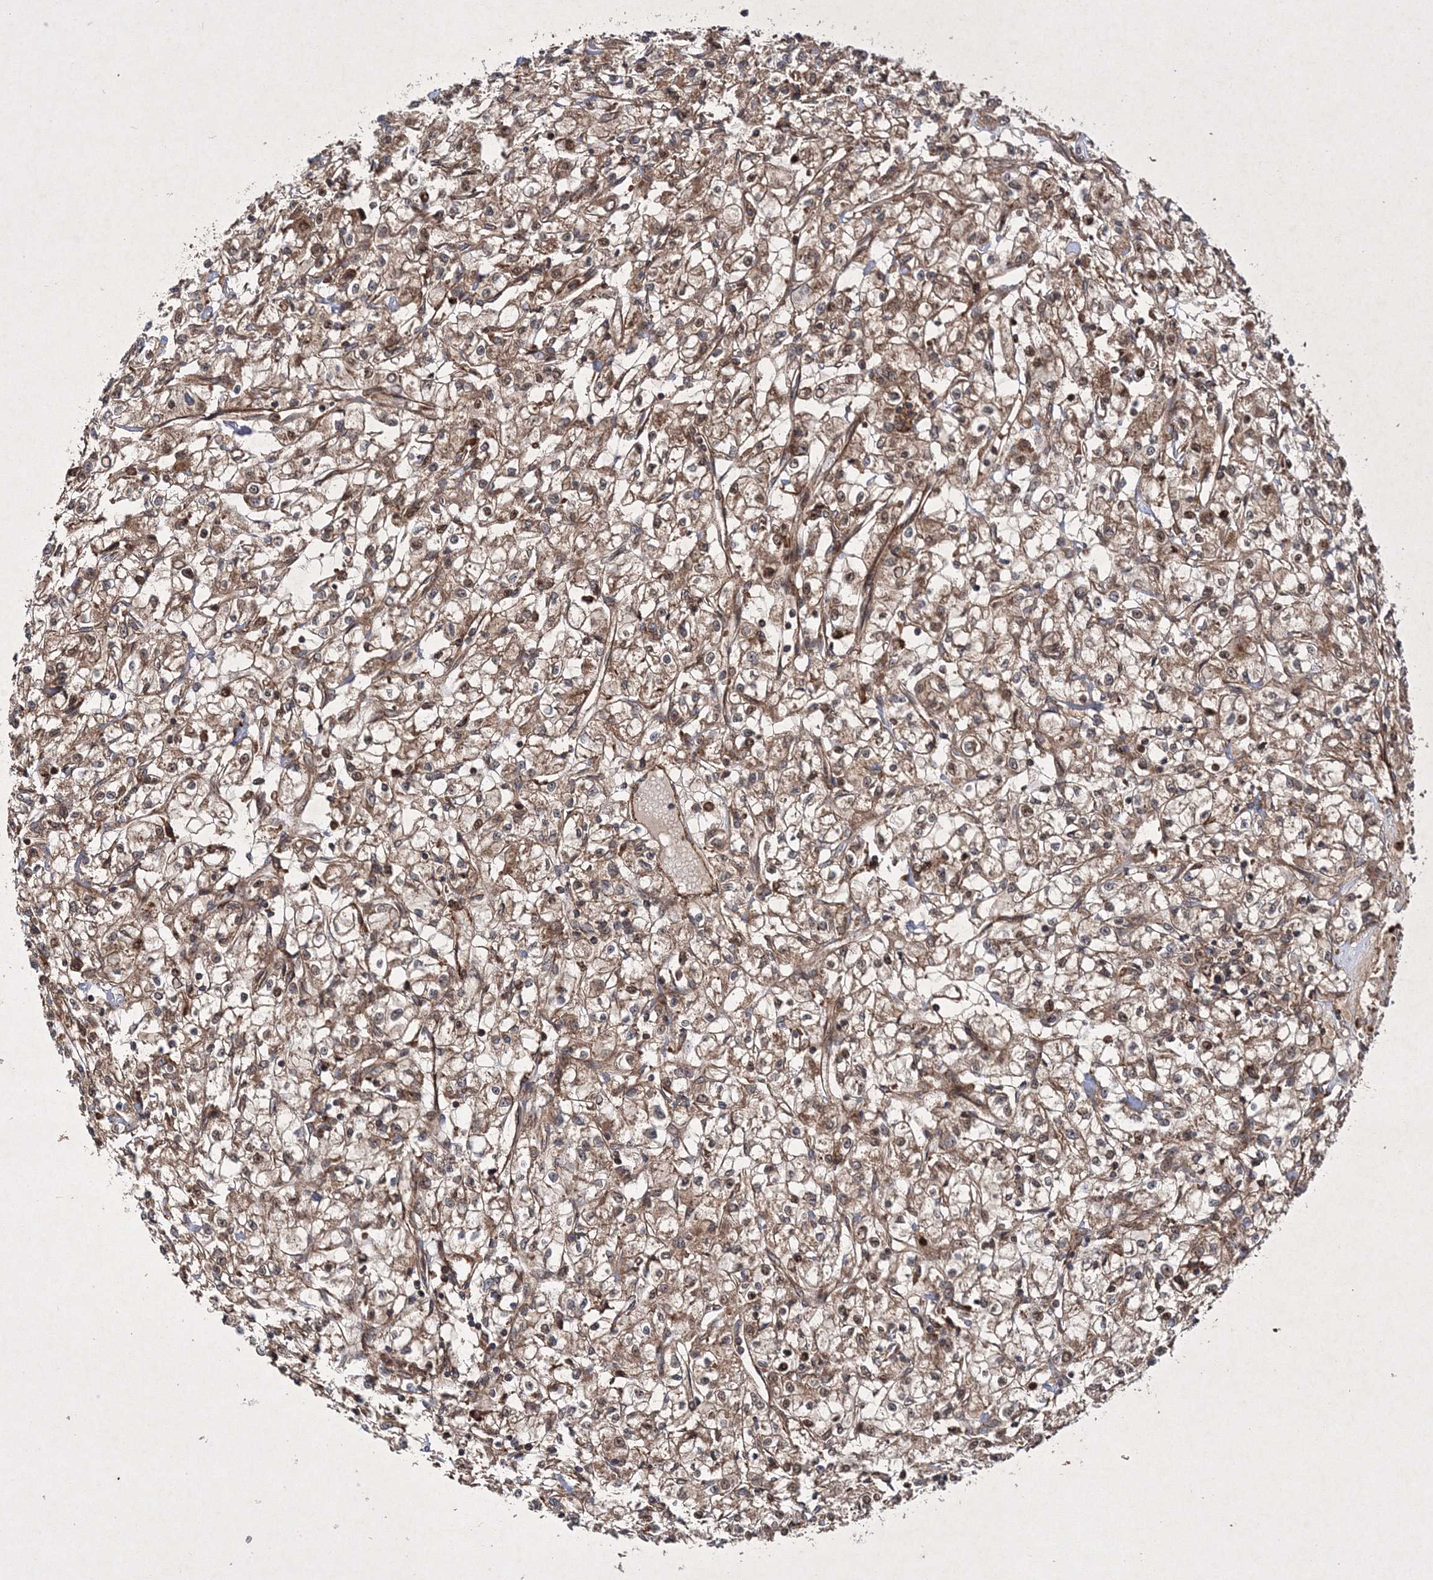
{"staining": {"intensity": "moderate", "quantity": ">75%", "location": "cytoplasmic/membranous,nuclear"}, "tissue": "renal cancer", "cell_type": "Tumor cells", "image_type": "cancer", "snomed": [{"axis": "morphology", "description": "Adenocarcinoma, NOS"}, {"axis": "topography", "description": "Kidney"}], "caption": "This micrograph demonstrates immunohistochemistry (IHC) staining of renal cancer, with medium moderate cytoplasmic/membranous and nuclear staining in approximately >75% of tumor cells.", "gene": "DNAJC13", "patient": {"sex": "female", "age": 59}}